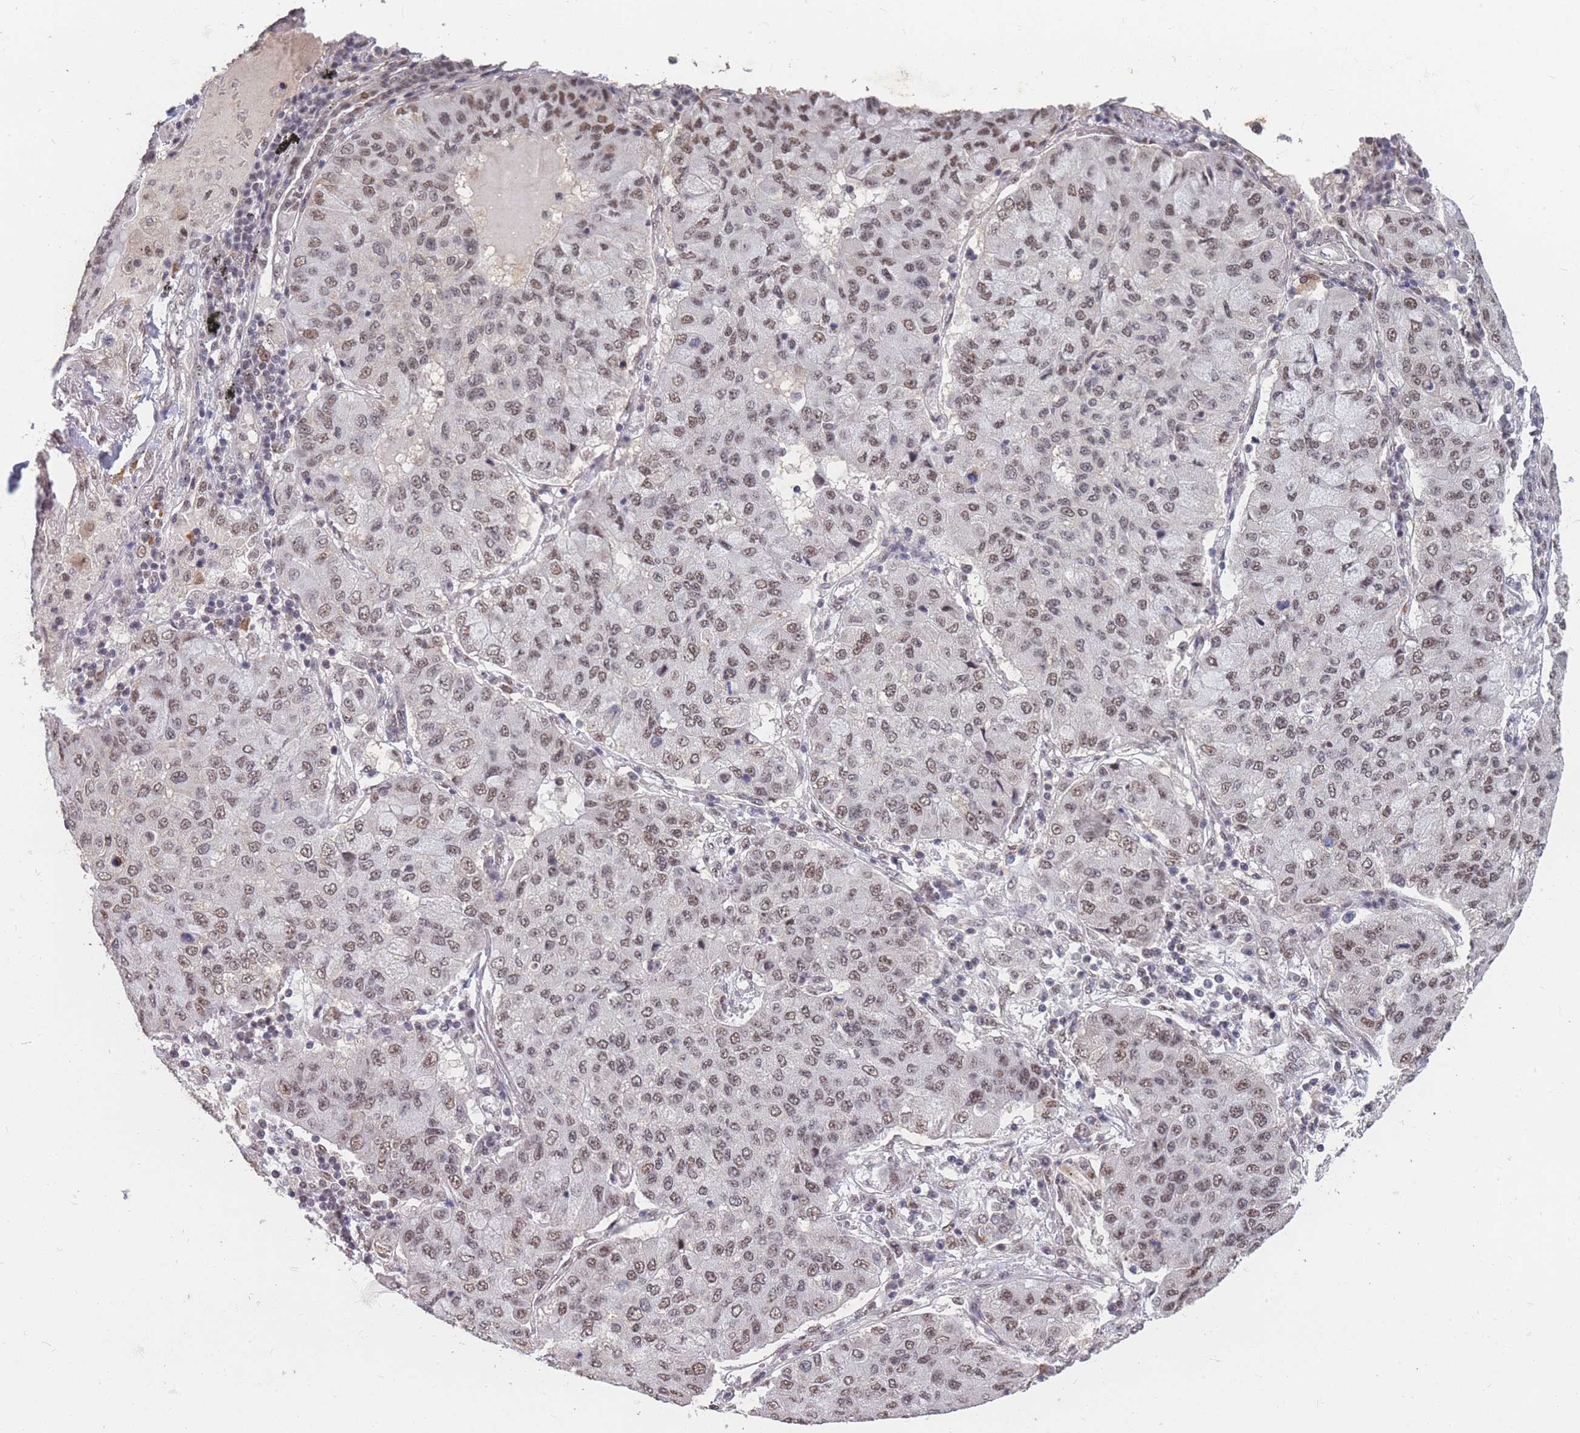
{"staining": {"intensity": "moderate", "quantity": ">75%", "location": "nuclear"}, "tissue": "lung cancer", "cell_type": "Tumor cells", "image_type": "cancer", "snomed": [{"axis": "morphology", "description": "Squamous cell carcinoma, NOS"}, {"axis": "topography", "description": "Lung"}], "caption": "Immunohistochemistry micrograph of human lung cancer stained for a protein (brown), which displays medium levels of moderate nuclear positivity in approximately >75% of tumor cells.", "gene": "SNRPA1", "patient": {"sex": "male", "age": 74}}